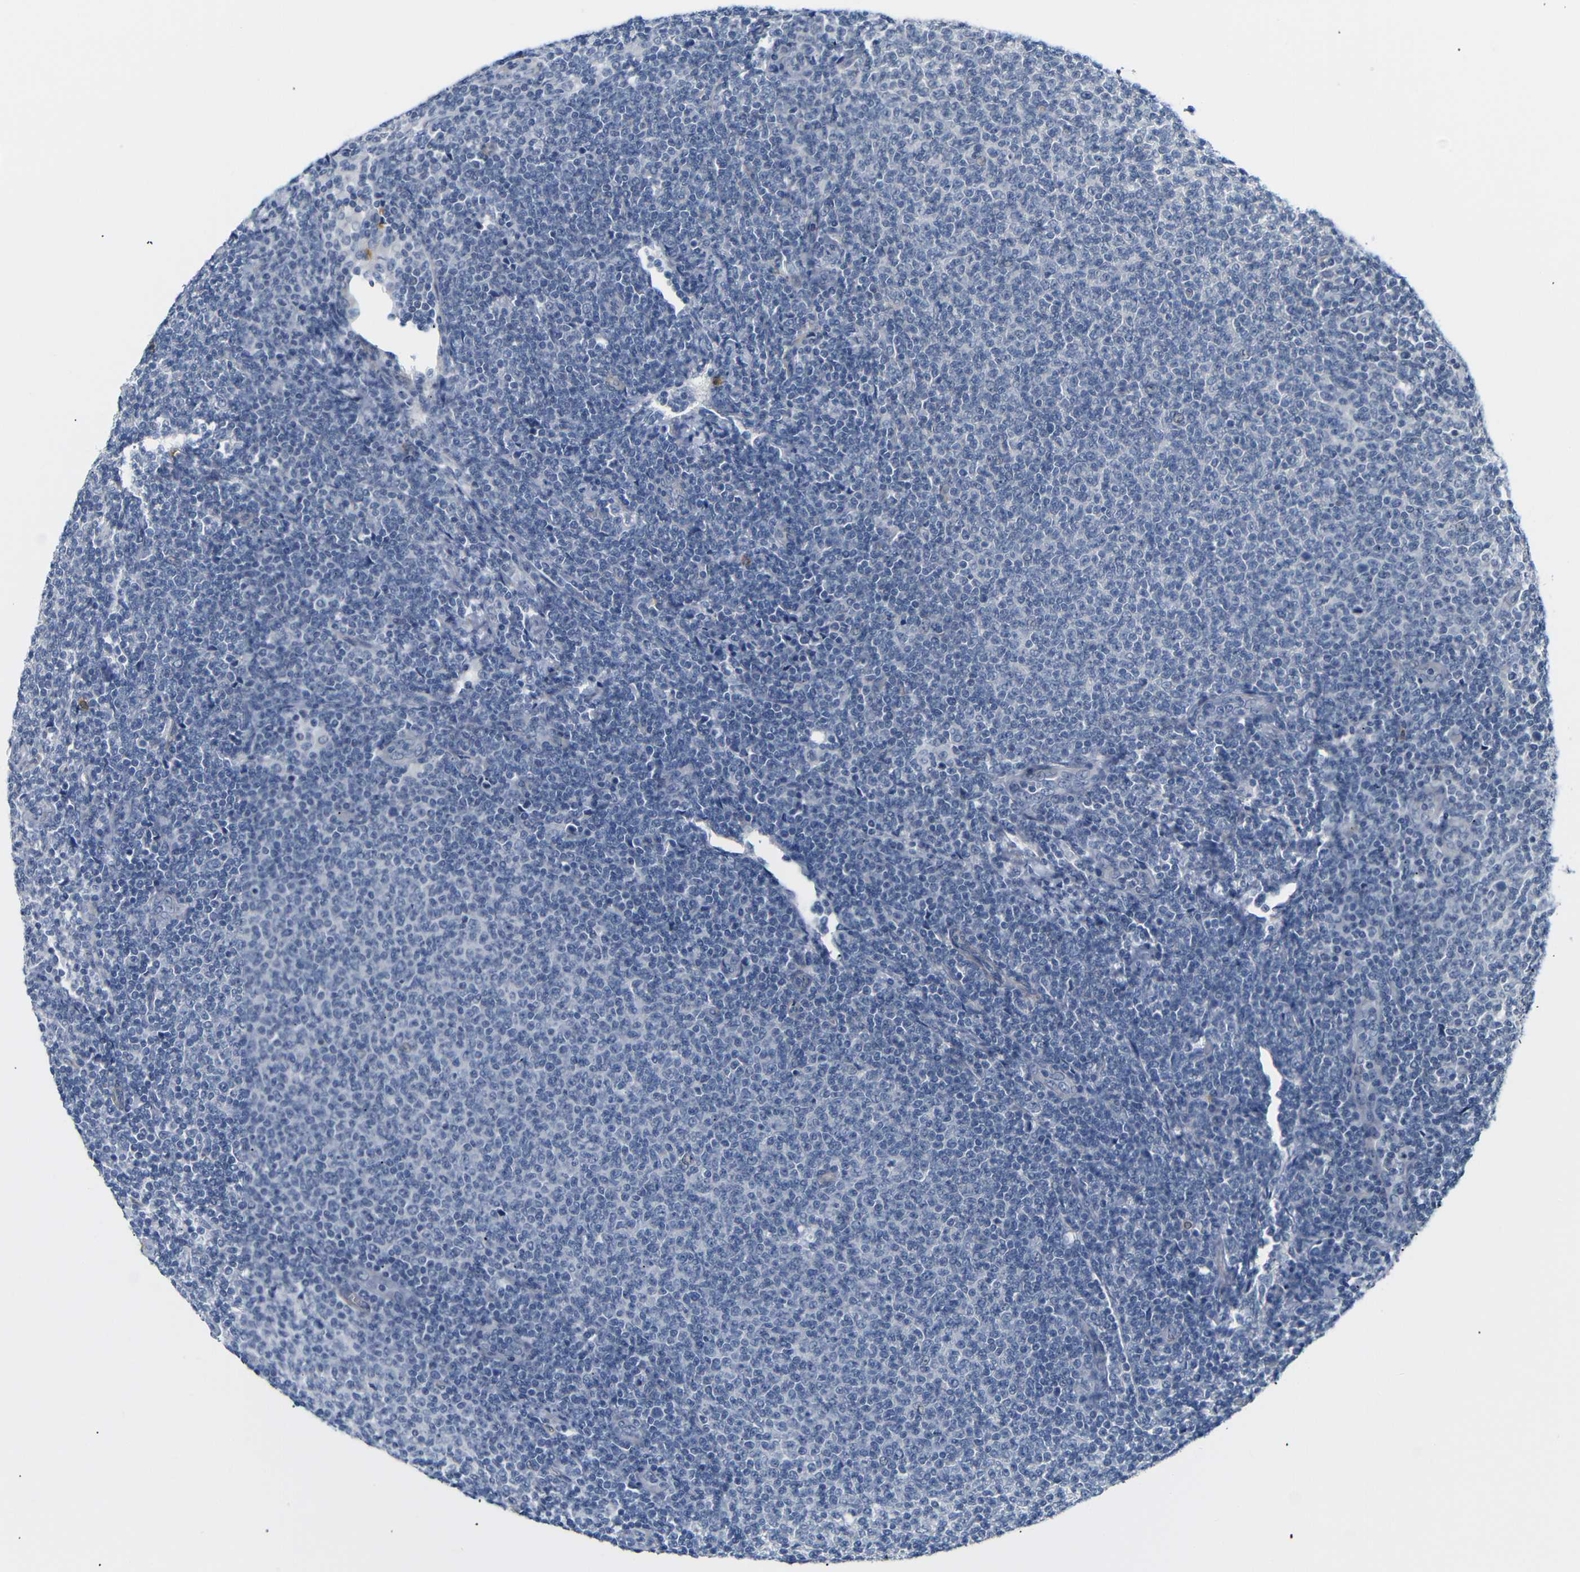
{"staining": {"intensity": "negative", "quantity": "none", "location": "none"}, "tissue": "lymphoma", "cell_type": "Tumor cells", "image_type": "cancer", "snomed": [{"axis": "morphology", "description": "Malignant lymphoma, non-Hodgkin's type, Low grade"}, {"axis": "topography", "description": "Lymph node"}], "caption": "Tumor cells are negative for protein expression in human low-grade malignant lymphoma, non-Hodgkin's type.", "gene": "STMN3", "patient": {"sex": "male", "age": 66}}